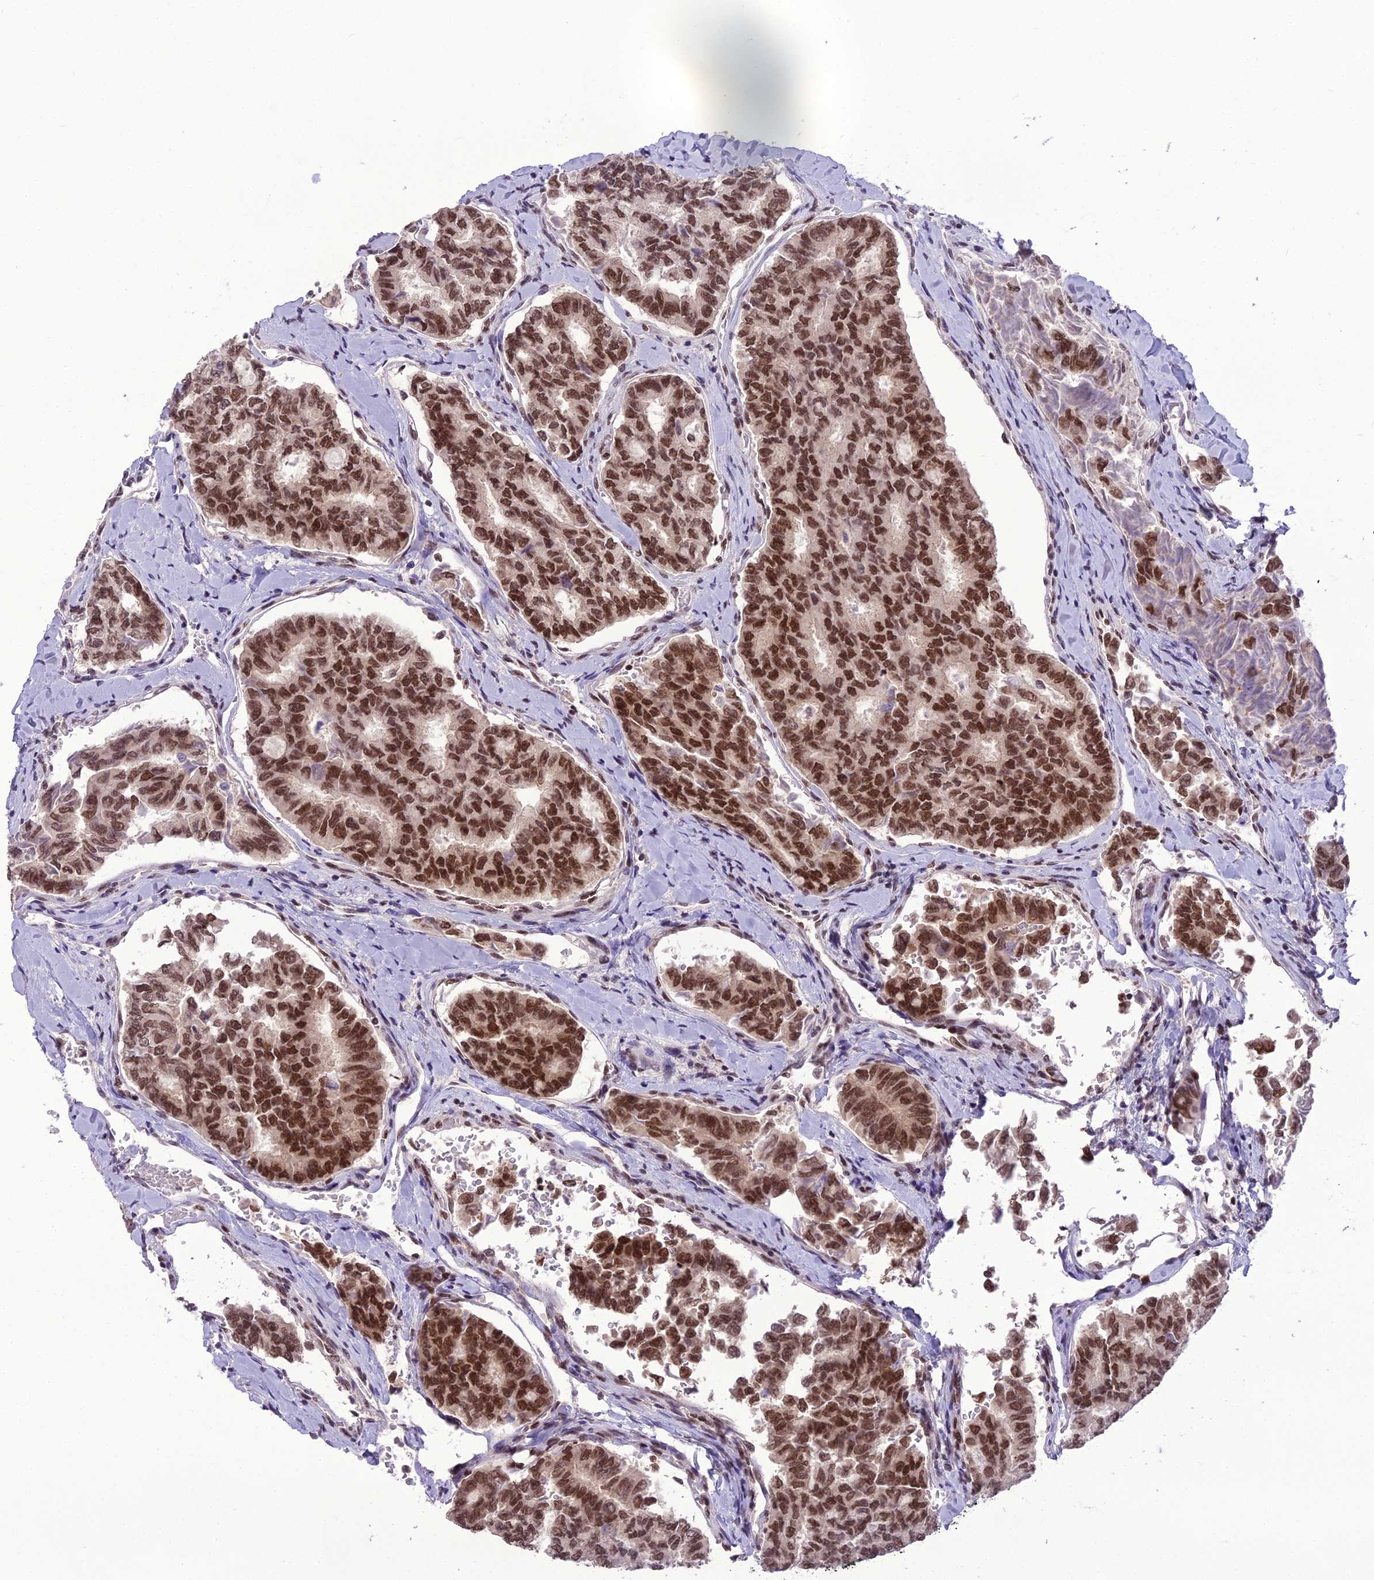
{"staining": {"intensity": "strong", "quantity": ">75%", "location": "nuclear"}, "tissue": "thyroid cancer", "cell_type": "Tumor cells", "image_type": "cancer", "snomed": [{"axis": "morphology", "description": "Papillary adenocarcinoma, NOS"}, {"axis": "topography", "description": "Thyroid gland"}], "caption": "Immunohistochemical staining of thyroid cancer demonstrates high levels of strong nuclear expression in about >75% of tumor cells. The staining was performed using DAB (3,3'-diaminobenzidine) to visualize the protein expression in brown, while the nuclei were stained in blue with hematoxylin (Magnification: 20x).", "gene": "SH3RF3", "patient": {"sex": "female", "age": 35}}